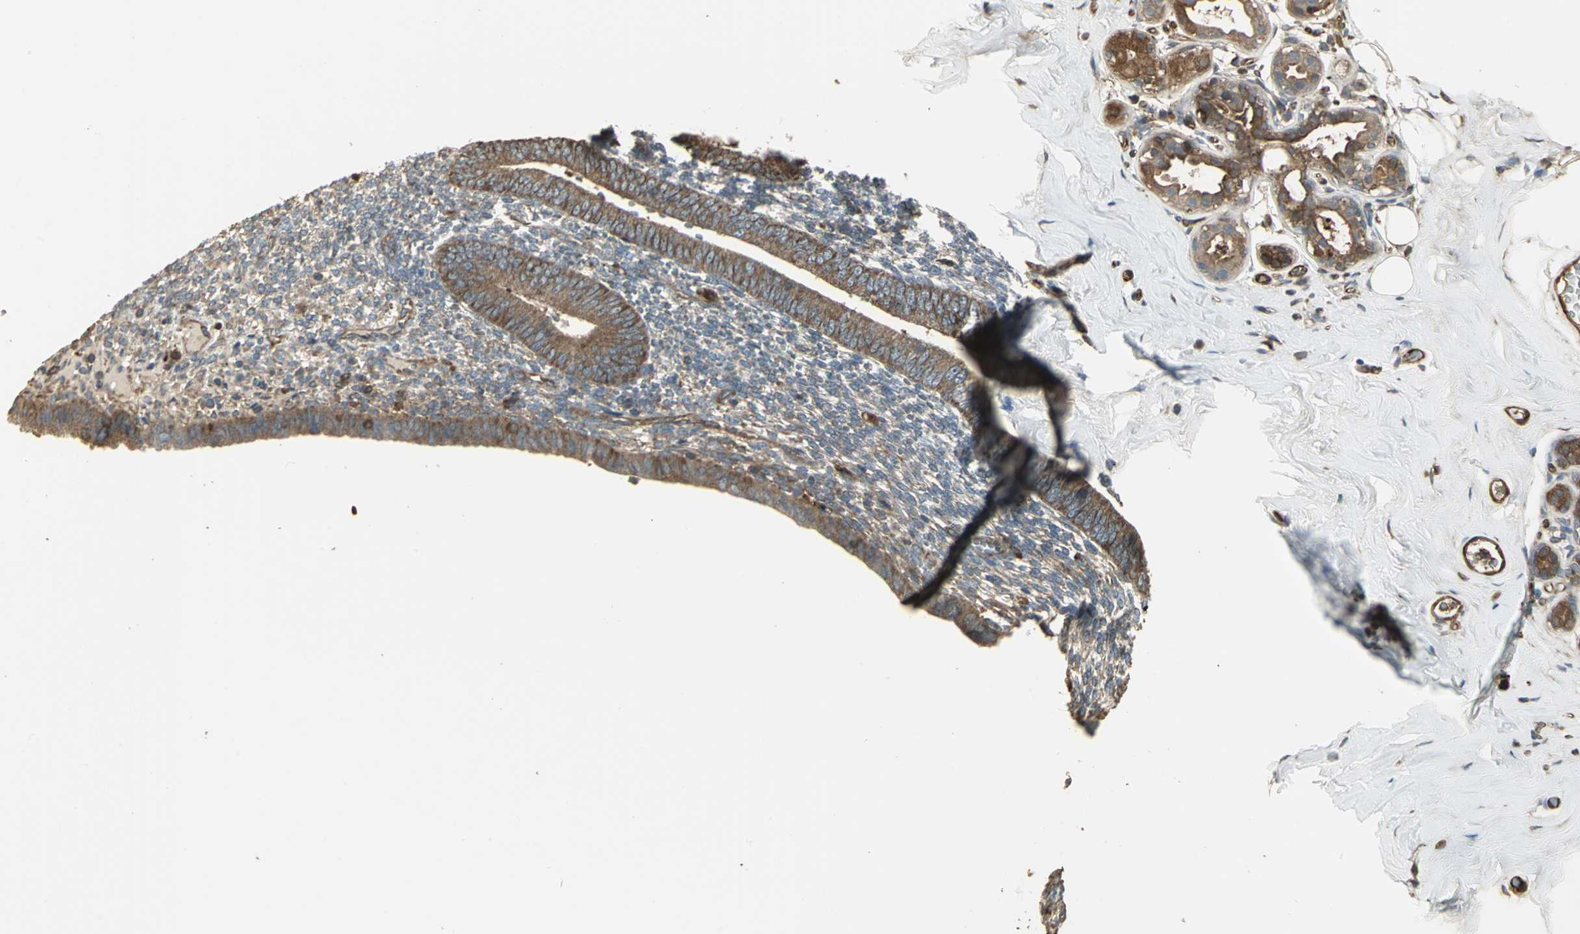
{"staining": {"intensity": "moderate", "quantity": ">75%", "location": "cytoplasmic/membranous"}, "tissue": "endometrium", "cell_type": "Cells in endometrial stroma", "image_type": "normal", "snomed": [{"axis": "morphology", "description": "Normal tissue, NOS"}, {"axis": "topography", "description": "Endometrium"}], "caption": "Immunohistochemistry histopathology image of normal human endometrium stained for a protein (brown), which demonstrates medium levels of moderate cytoplasmic/membranous staining in about >75% of cells in endometrial stroma.", "gene": "PRXL2B", "patient": {"sex": "female", "age": 57}}